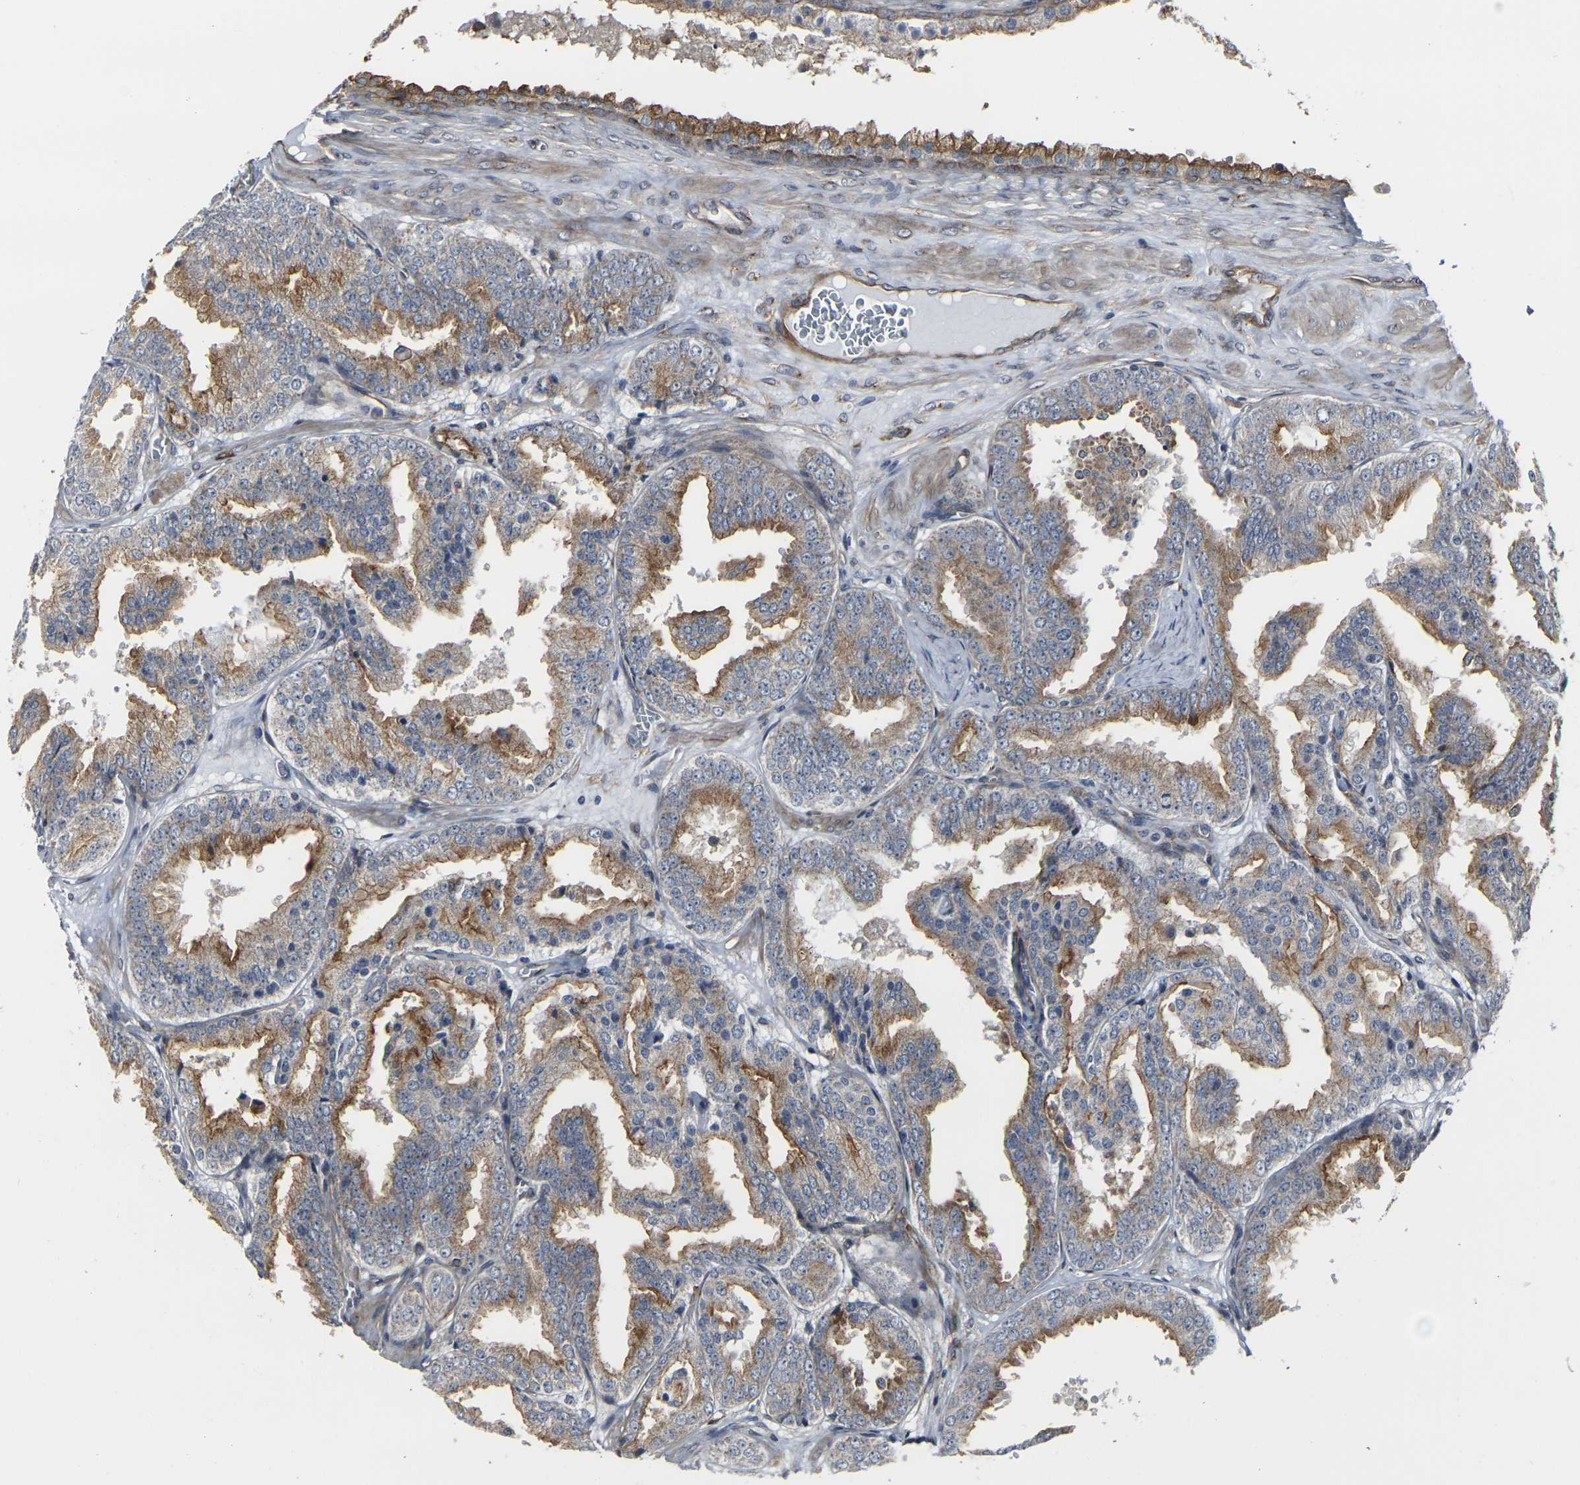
{"staining": {"intensity": "moderate", "quantity": ">75%", "location": "cytoplasmic/membranous"}, "tissue": "prostate cancer", "cell_type": "Tumor cells", "image_type": "cancer", "snomed": [{"axis": "morphology", "description": "Adenocarcinoma, High grade"}, {"axis": "topography", "description": "Prostate"}], "caption": "Prostate cancer stained for a protein (brown) exhibits moderate cytoplasmic/membranous positive staining in approximately >75% of tumor cells.", "gene": "MYOF", "patient": {"sex": "male", "age": 61}}